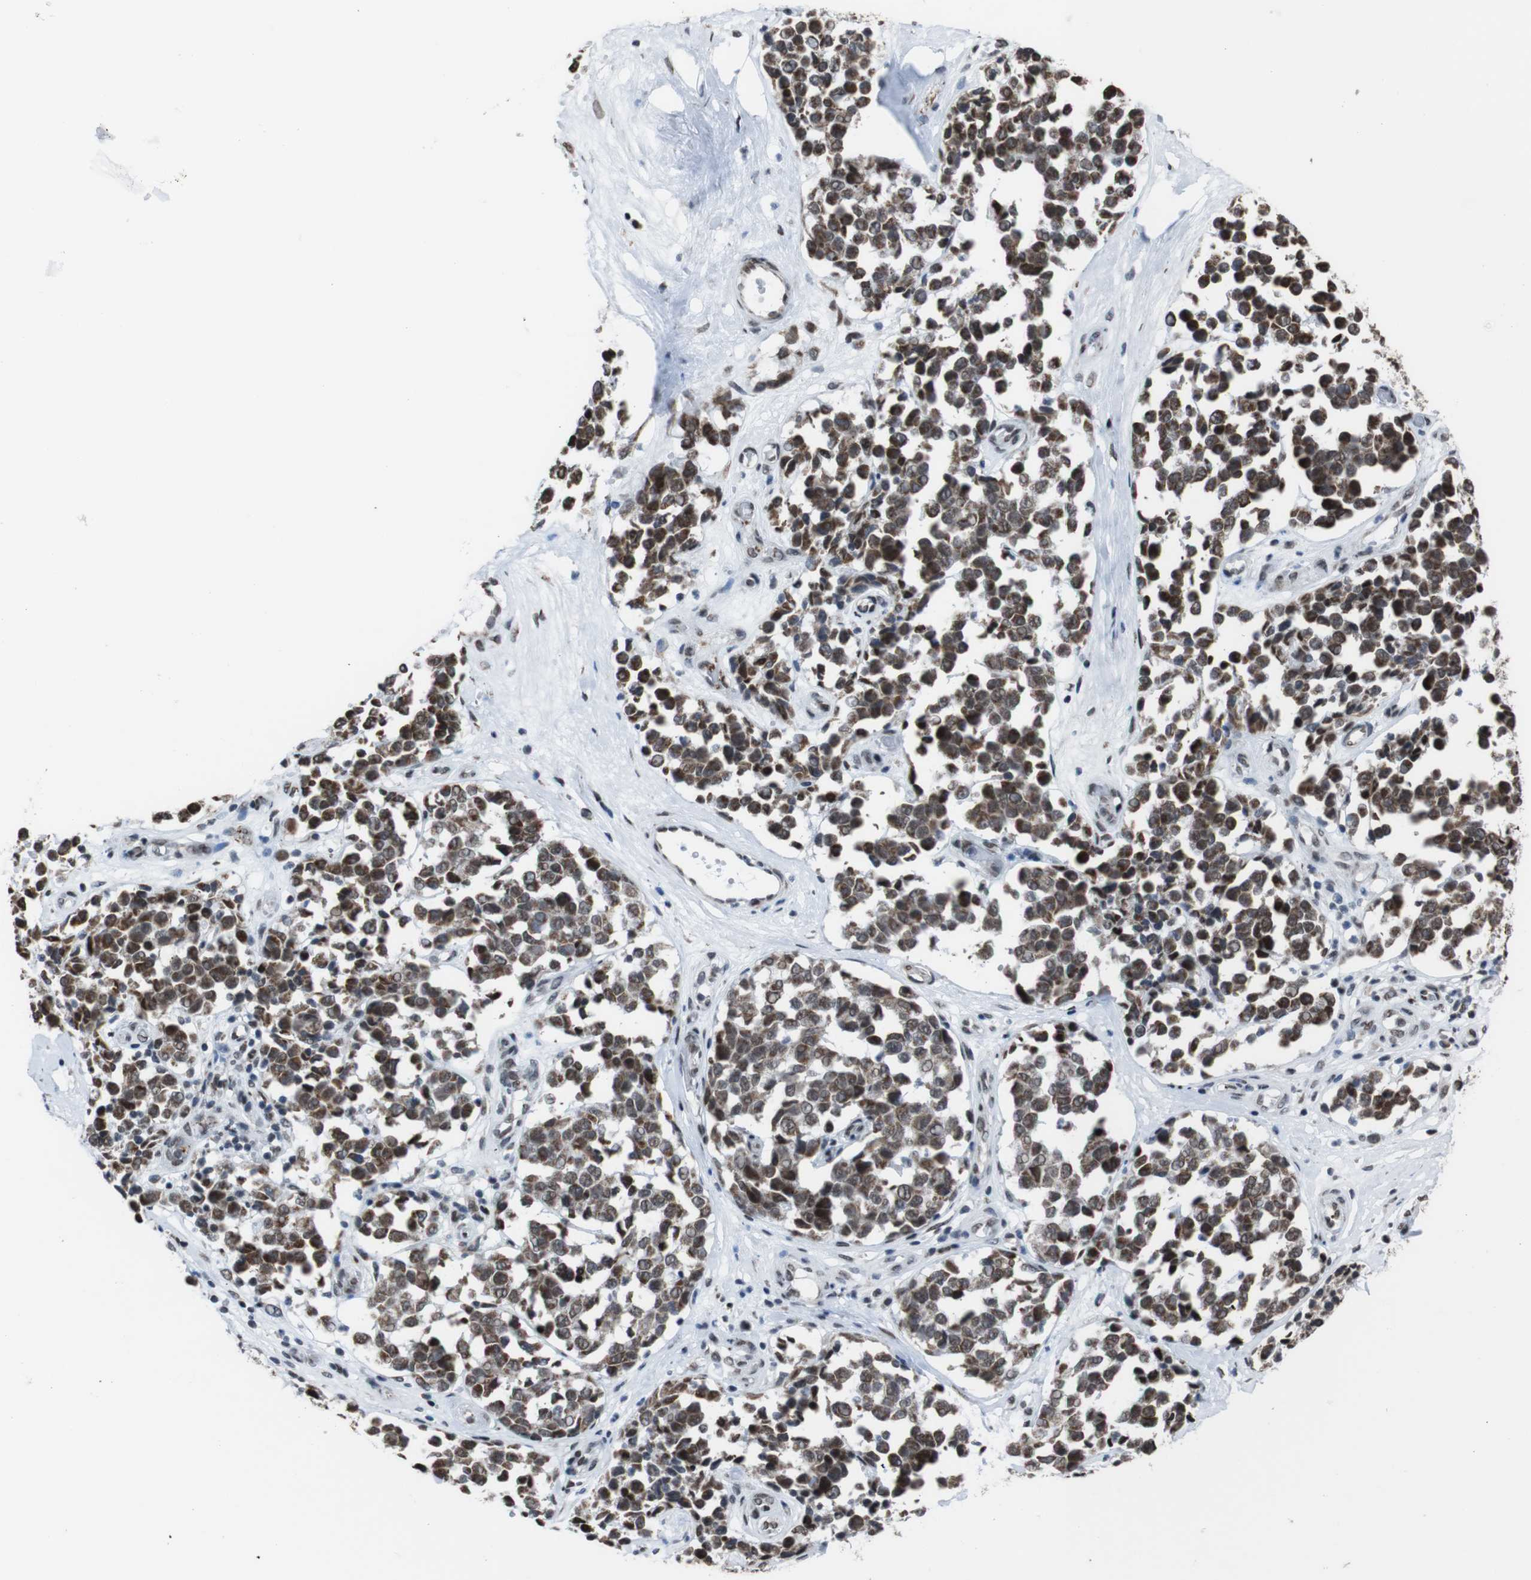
{"staining": {"intensity": "moderate", "quantity": ">75%", "location": "nuclear"}, "tissue": "melanoma", "cell_type": "Tumor cells", "image_type": "cancer", "snomed": [{"axis": "morphology", "description": "Malignant melanoma, NOS"}, {"axis": "topography", "description": "Skin"}], "caption": "IHC histopathology image of malignant melanoma stained for a protein (brown), which displays medium levels of moderate nuclear positivity in approximately >75% of tumor cells.", "gene": "ROMO1", "patient": {"sex": "female", "age": 64}}